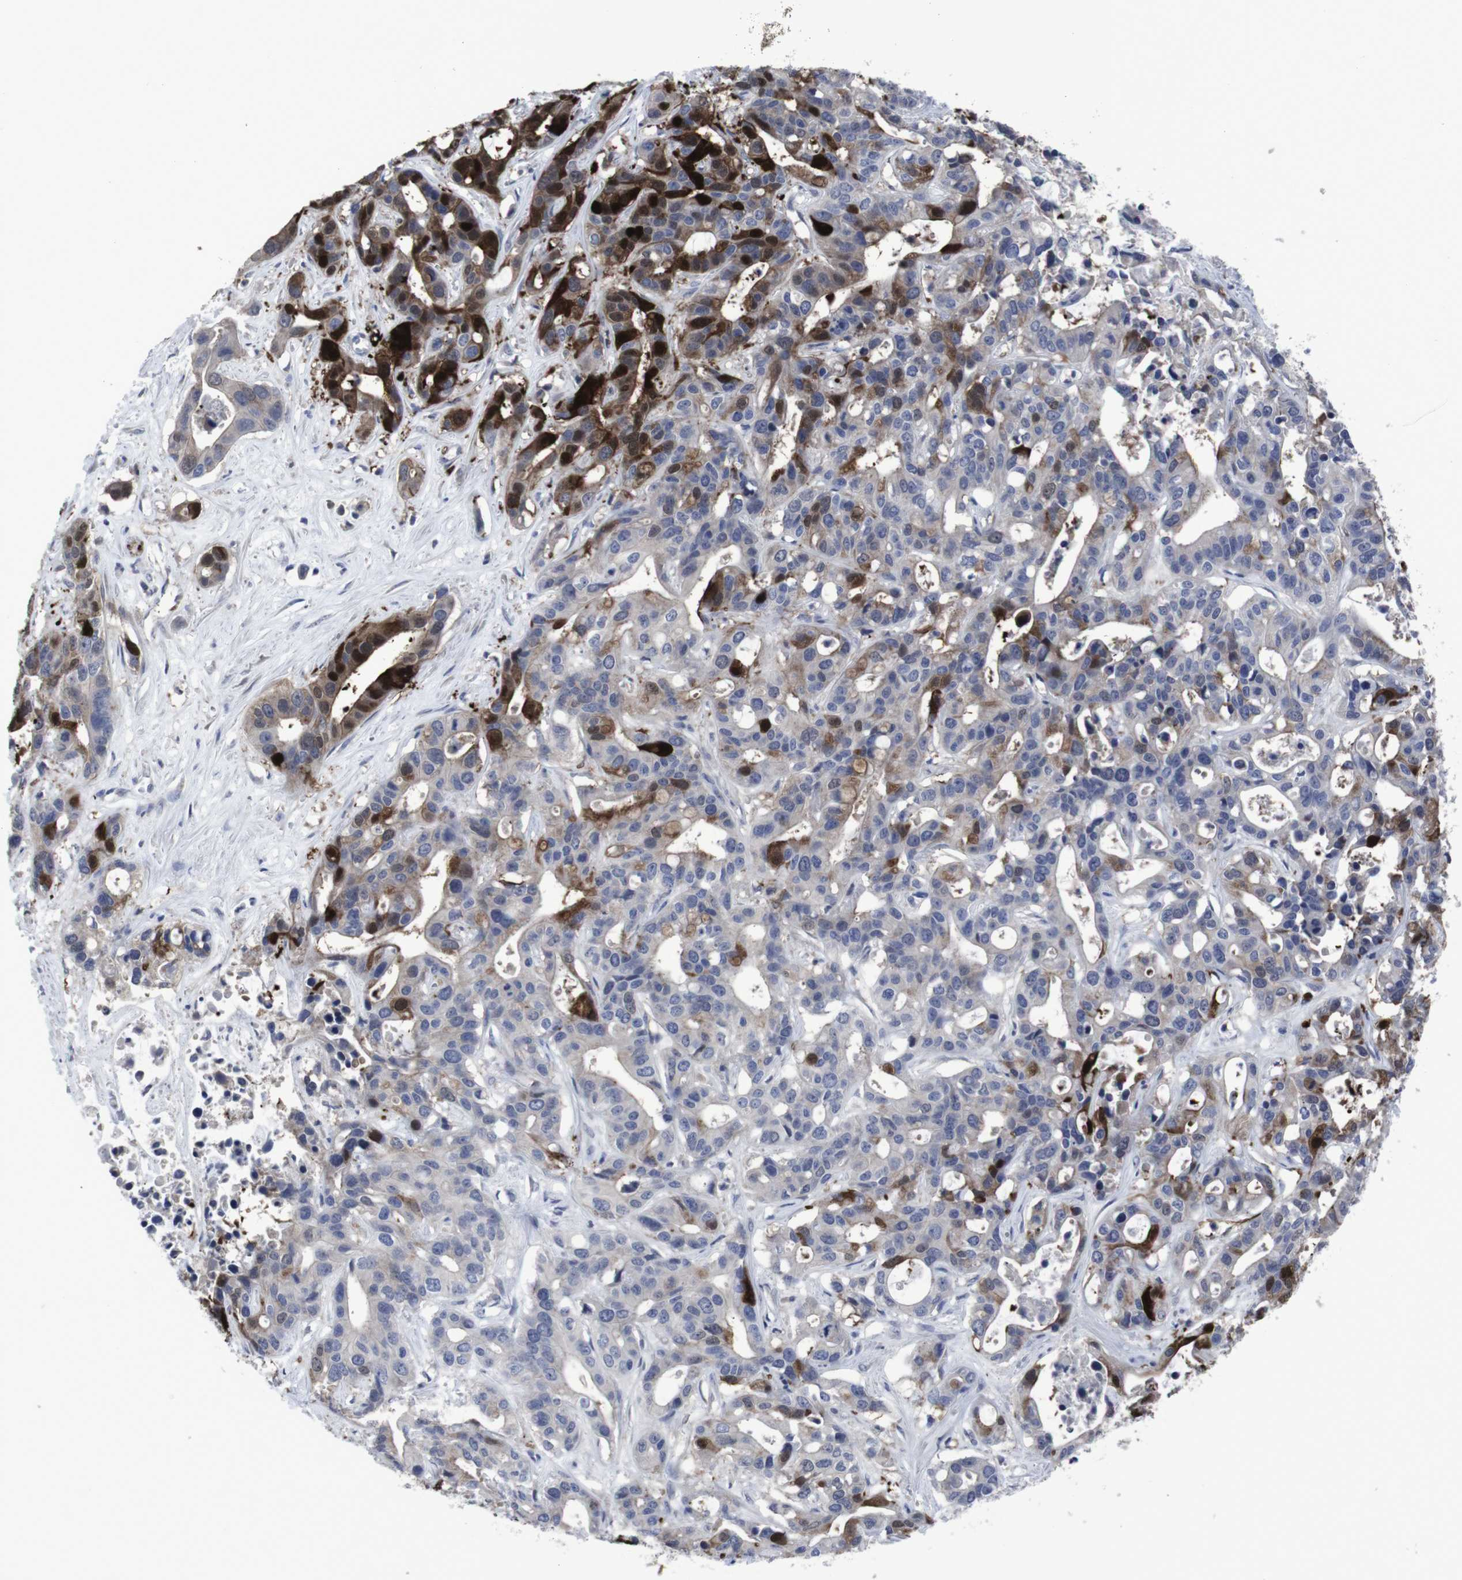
{"staining": {"intensity": "strong", "quantity": "25%-75%", "location": "cytoplasmic/membranous"}, "tissue": "liver cancer", "cell_type": "Tumor cells", "image_type": "cancer", "snomed": [{"axis": "morphology", "description": "Cholangiocarcinoma"}, {"axis": "topography", "description": "Liver"}], "caption": "Immunohistochemistry (DAB (3,3'-diaminobenzidine)) staining of human liver cancer (cholangiocarcinoma) demonstrates strong cytoplasmic/membranous protein positivity in approximately 25%-75% of tumor cells.", "gene": "SNCG", "patient": {"sex": "female", "age": 65}}